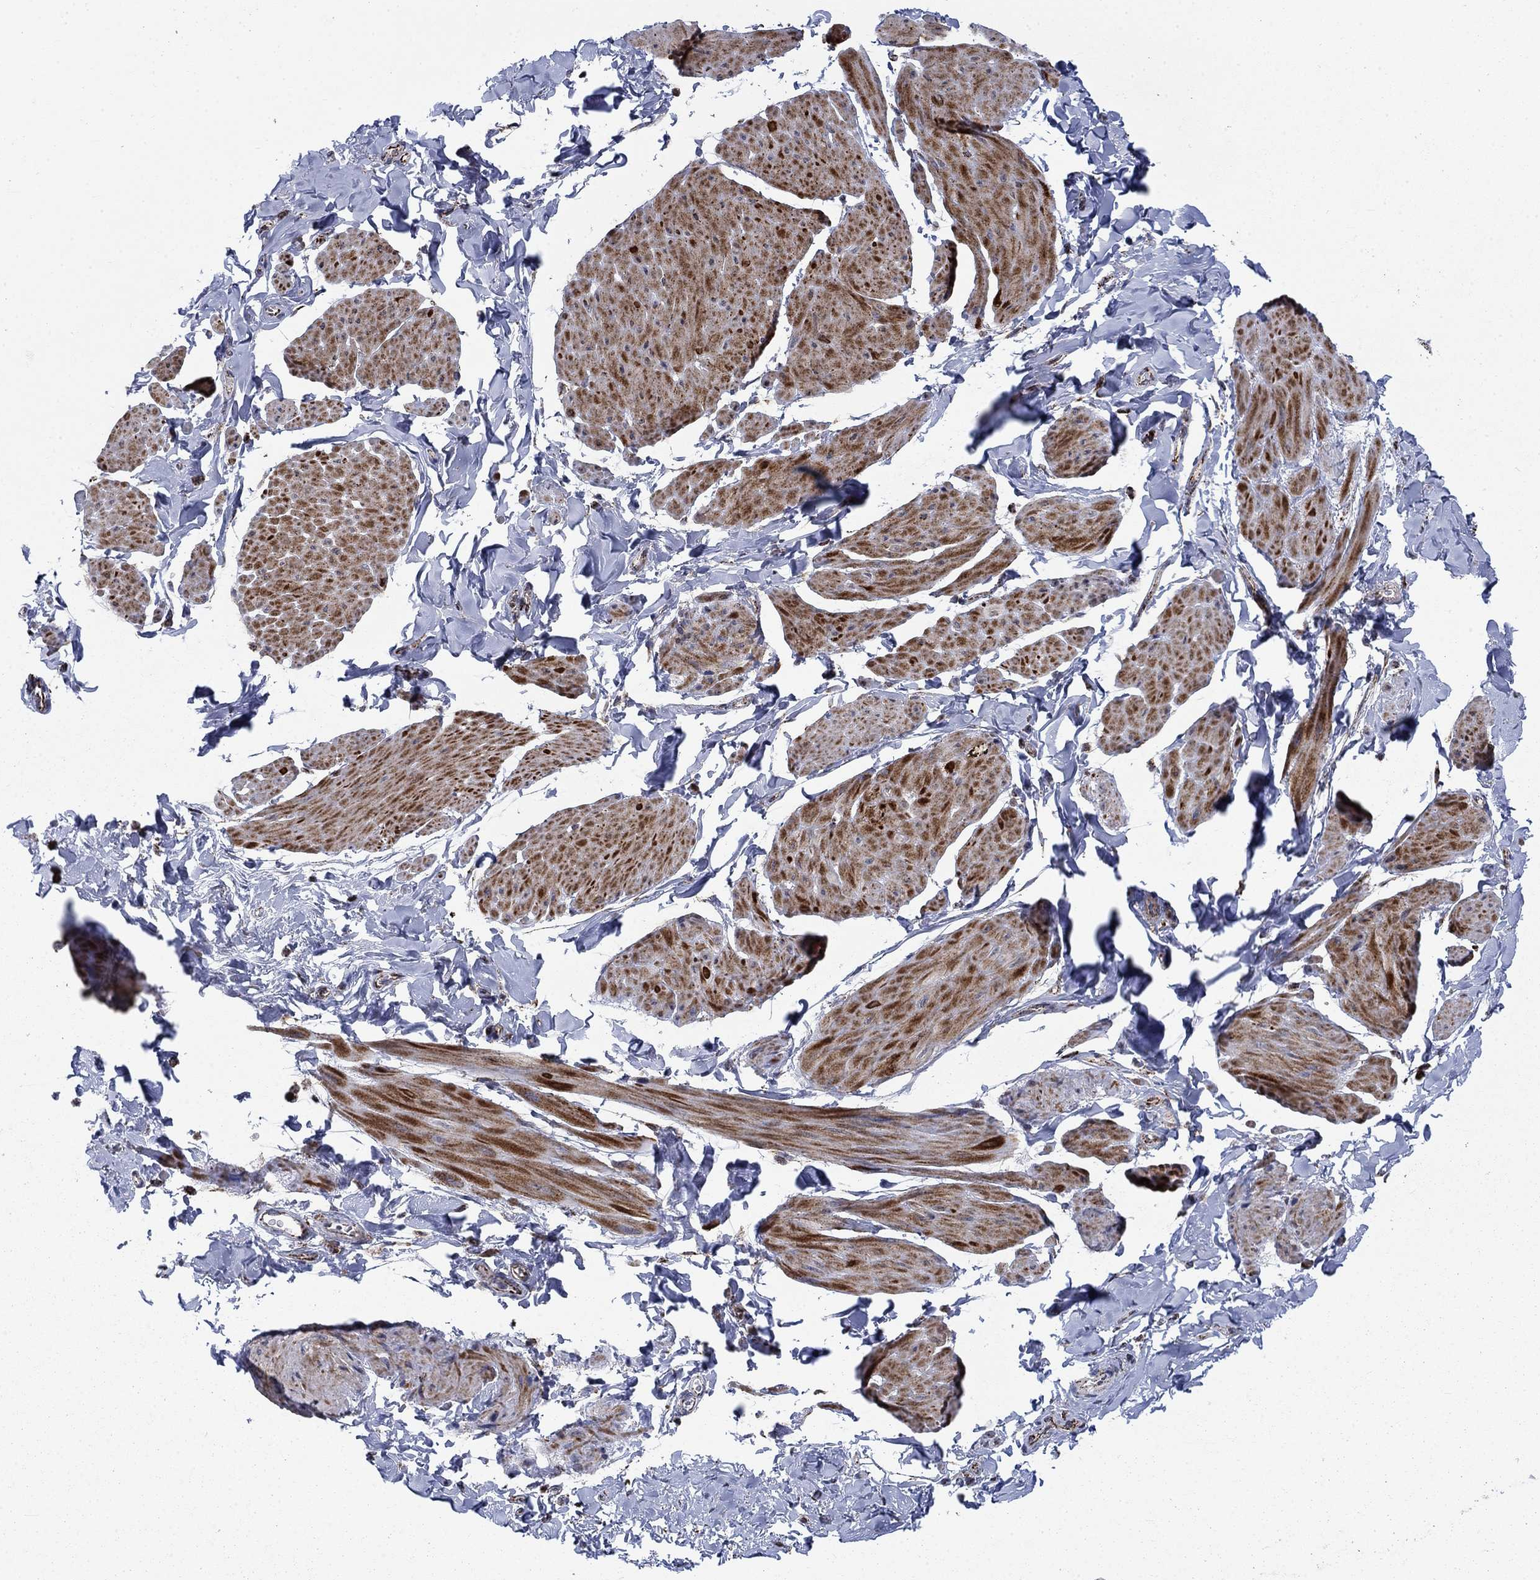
{"staining": {"intensity": "strong", "quantity": "25%-75%", "location": "cytoplasmic/membranous"}, "tissue": "smooth muscle", "cell_type": "Smooth muscle cells", "image_type": "normal", "snomed": [{"axis": "morphology", "description": "Normal tissue, NOS"}, {"axis": "topography", "description": "Adipose tissue"}, {"axis": "topography", "description": "Smooth muscle"}, {"axis": "topography", "description": "Peripheral nerve tissue"}], "caption": "Immunohistochemical staining of unremarkable human smooth muscle displays 25%-75% levels of strong cytoplasmic/membranous protein positivity in about 25%-75% of smooth muscle cells.", "gene": "MOAP1", "patient": {"sex": "male", "age": 83}}